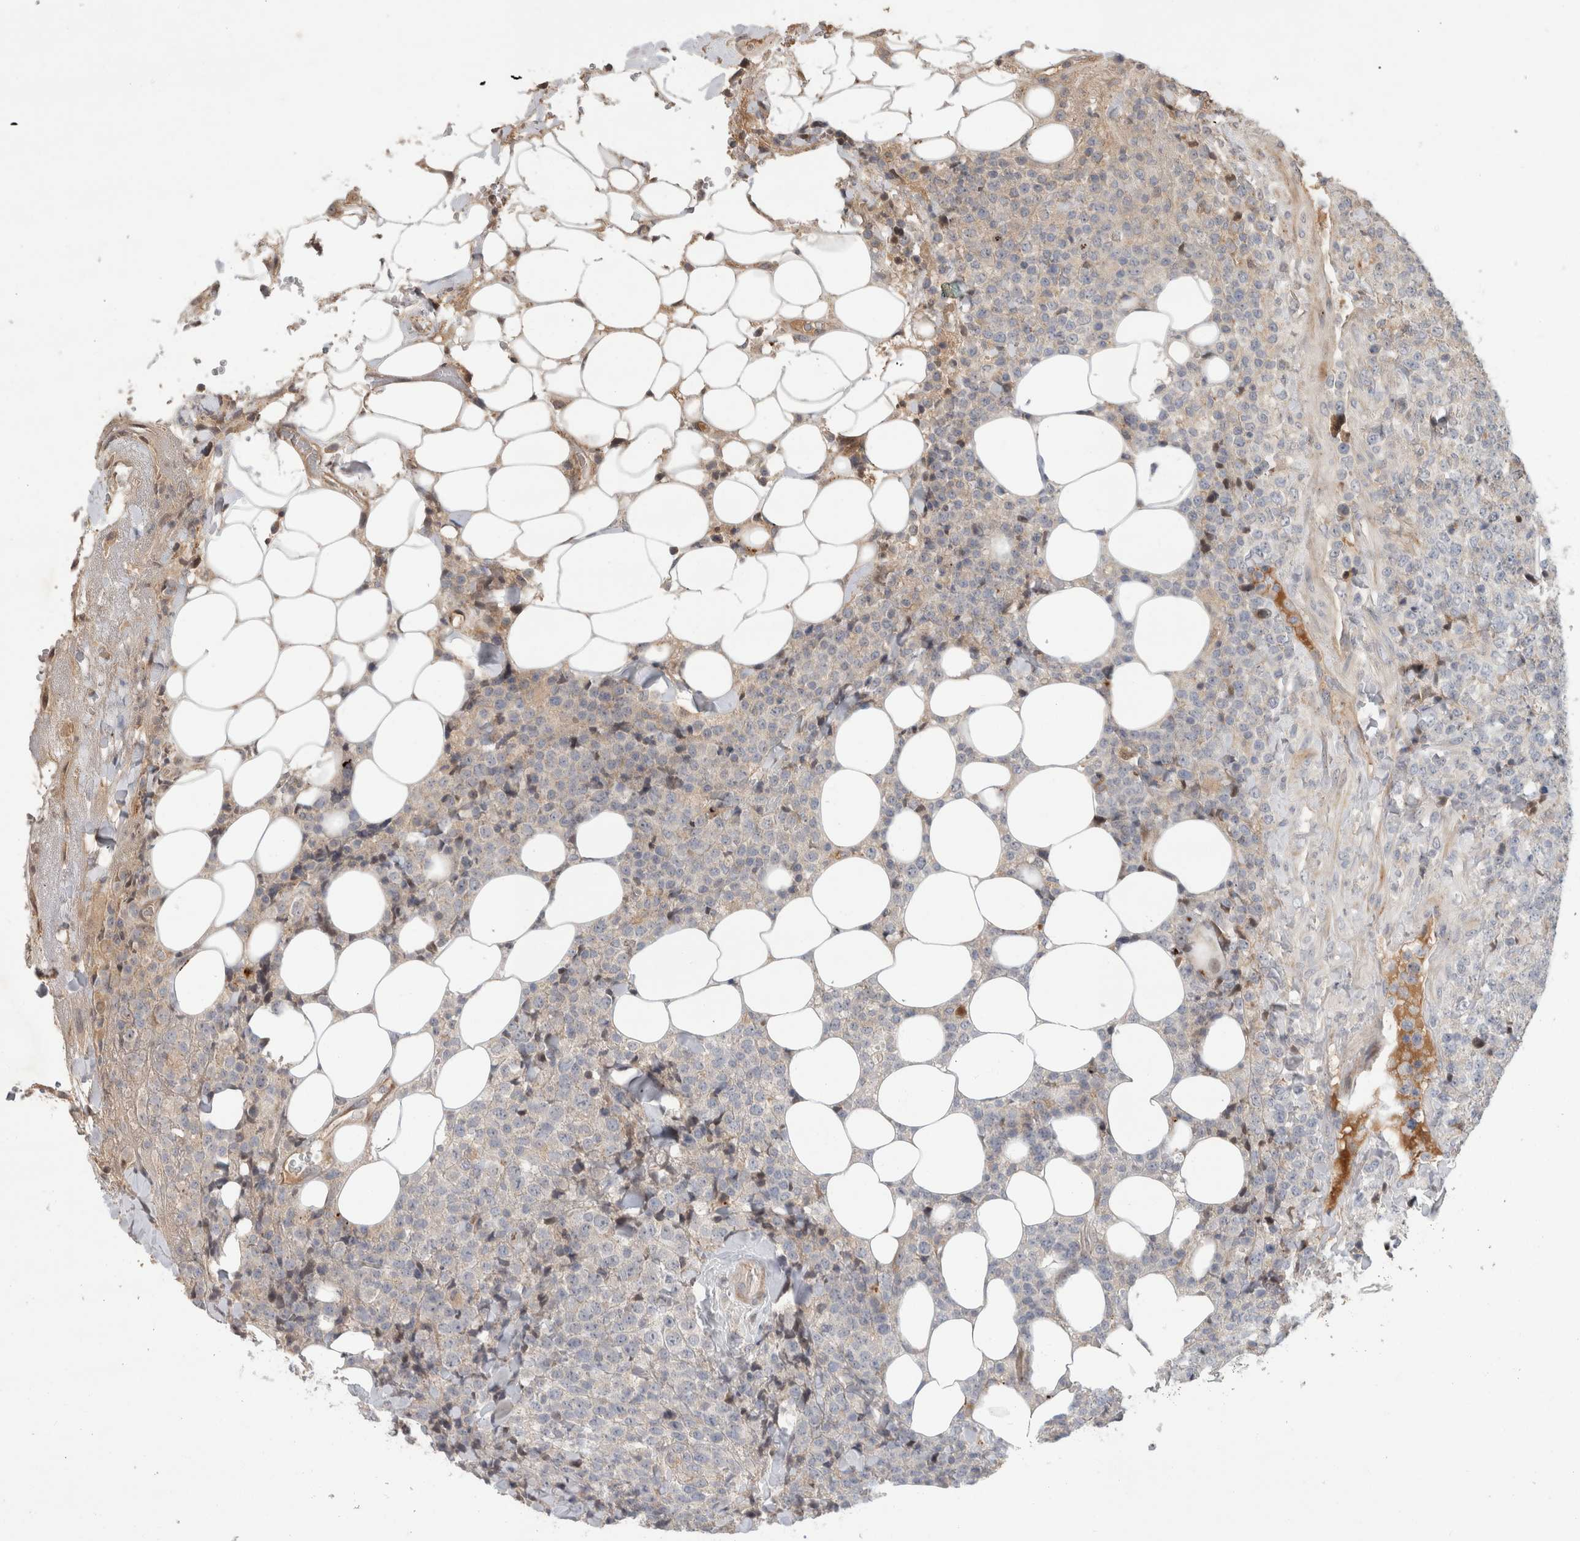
{"staining": {"intensity": "negative", "quantity": "none", "location": "none"}, "tissue": "lymphoma", "cell_type": "Tumor cells", "image_type": "cancer", "snomed": [{"axis": "morphology", "description": "Malignant lymphoma, non-Hodgkin's type, High grade"}, {"axis": "topography", "description": "Lymph node"}], "caption": "DAB (3,3'-diaminobenzidine) immunohistochemical staining of human malignant lymphoma, non-Hodgkin's type (high-grade) reveals no significant positivity in tumor cells. (Stains: DAB (3,3'-diaminobenzidine) immunohistochemistry with hematoxylin counter stain, Microscopy: brightfield microscopy at high magnification).", "gene": "PITPNC1", "patient": {"sex": "male", "age": 13}}